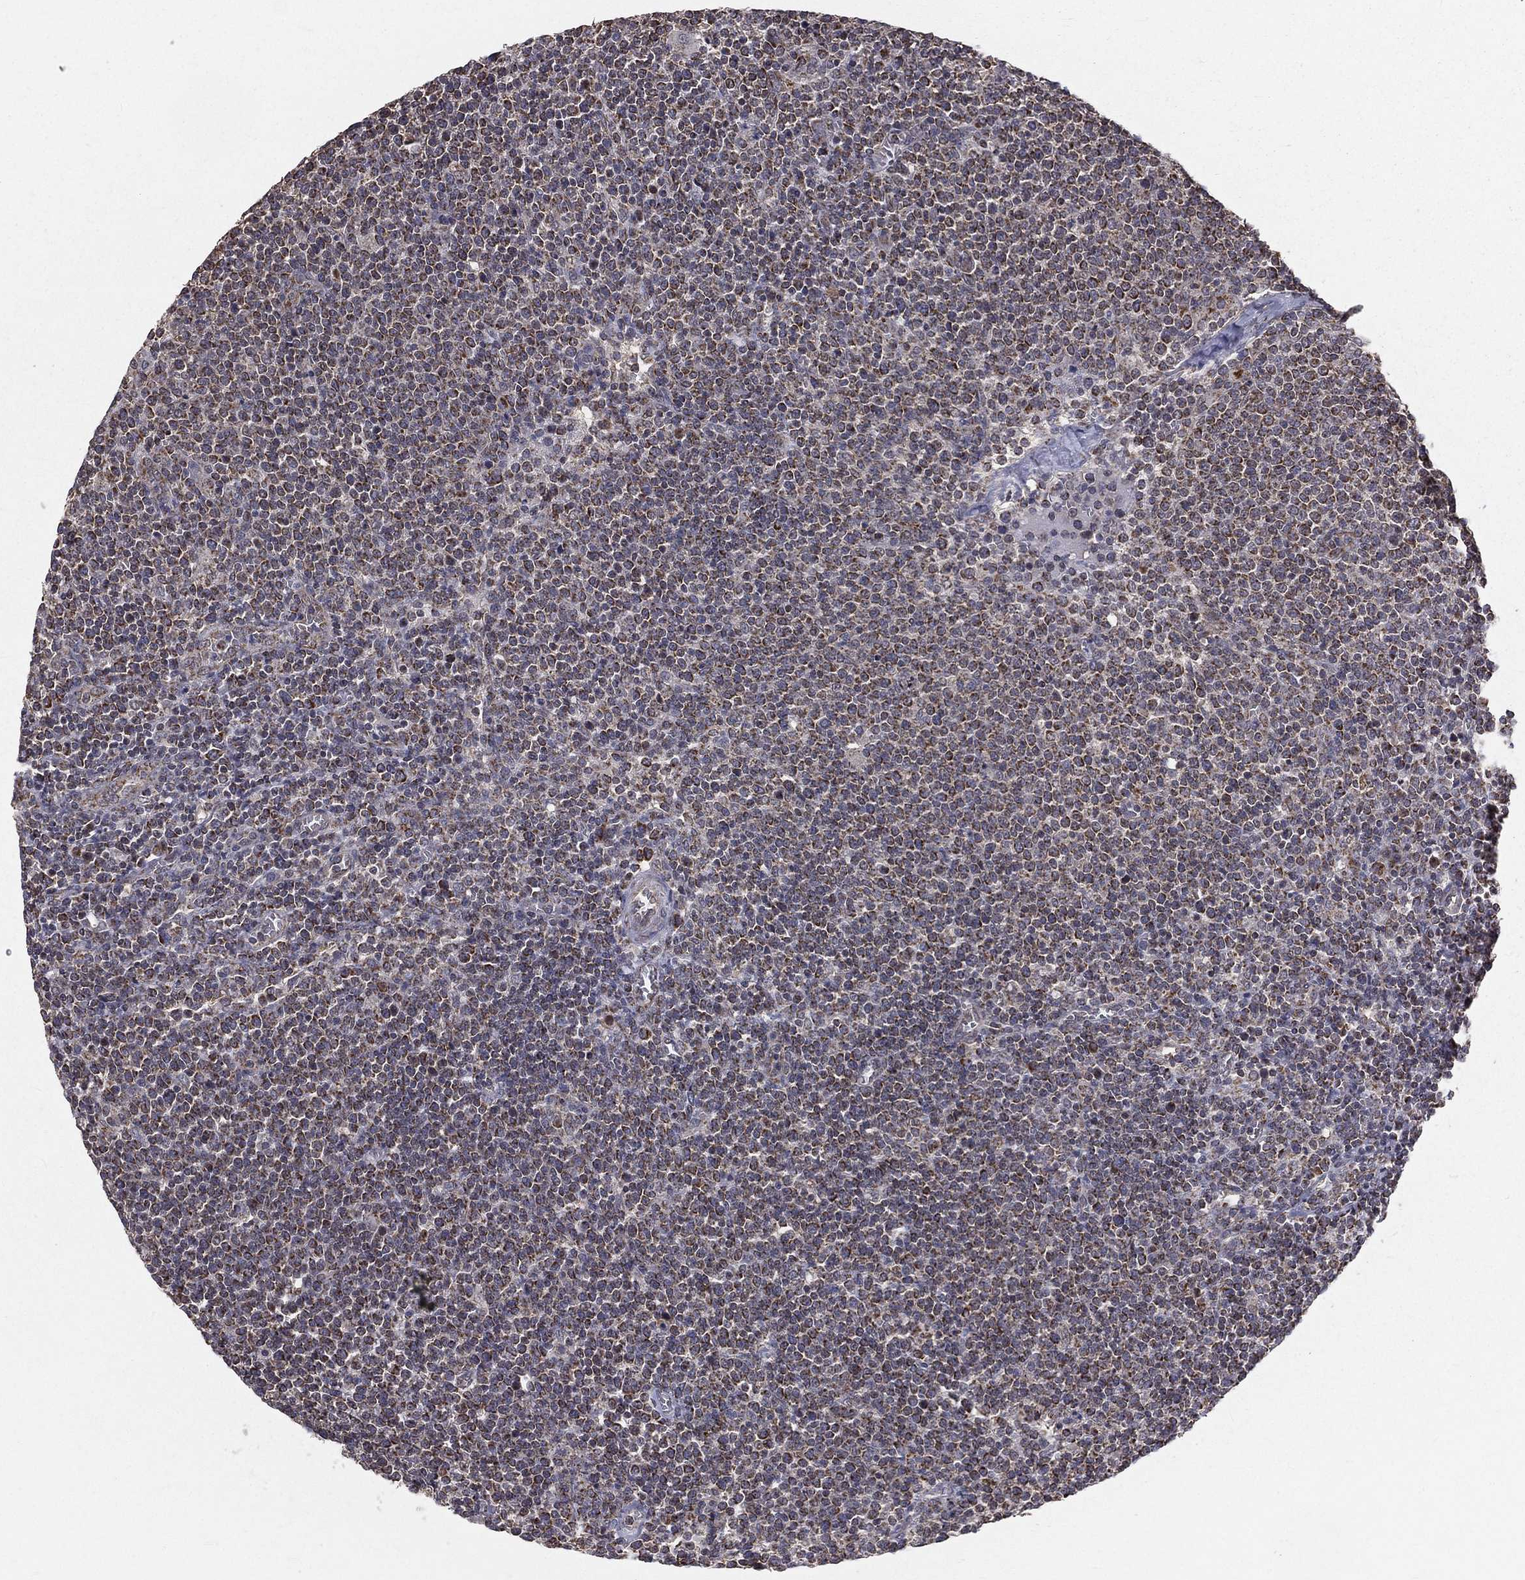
{"staining": {"intensity": "moderate", "quantity": "25%-75%", "location": "cytoplasmic/membranous"}, "tissue": "lymphoma", "cell_type": "Tumor cells", "image_type": "cancer", "snomed": [{"axis": "morphology", "description": "Malignant lymphoma, non-Hodgkin's type, High grade"}, {"axis": "topography", "description": "Lymph node"}], "caption": "High-grade malignant lymphoma, non-Hodgkin's type tissue exhibits moderate cytoplasmic/membranous expression in about 25%-75% of tumor cells, visualized by immunohistochemistry.", "gene": "MRPL46", "patient": {"sex": "male", "age": 61}}